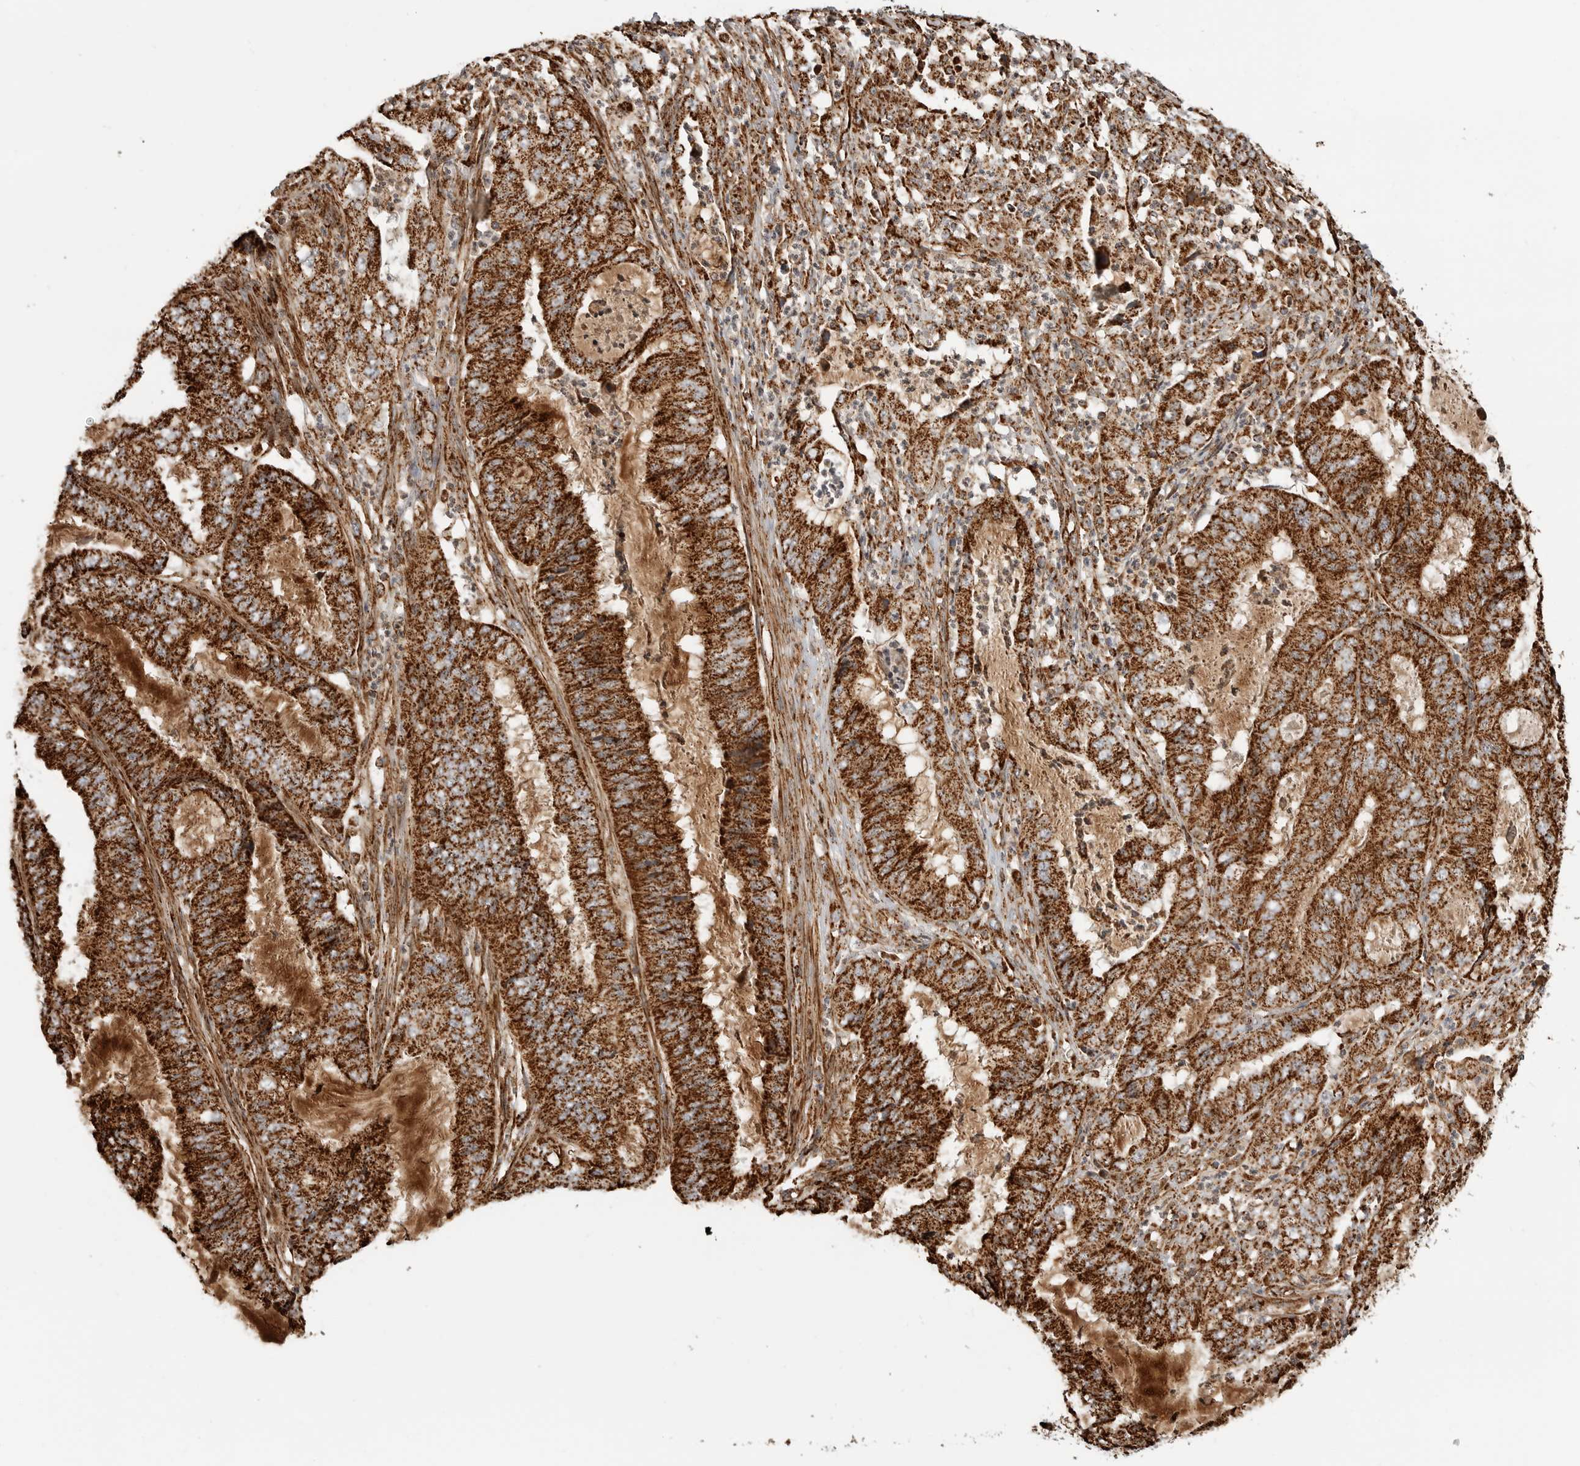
{"staining": {"intensity": "strong", "quantity": ">75%", "location": "cytoplasmic/membranous"}, "tissue": "endometrial cancer", "cell_type": "Tumor cells", "image_type": "cancer", "snomed": [{"axis": "morphology", "description": "Adenocarcinoma, NOS"}, {"axis": "topography", "description": "Endometrium"}], "caption": "DAB (3,3'-diaminobenzidine) immunohistochemical staining of human endometrial adenocarcinoma shows strong cytoplasmic/membranous protein positivity in about >75% of tumor cells.", "gene": "BMP2K", "patient": {"sex": "female", "age": 49}}